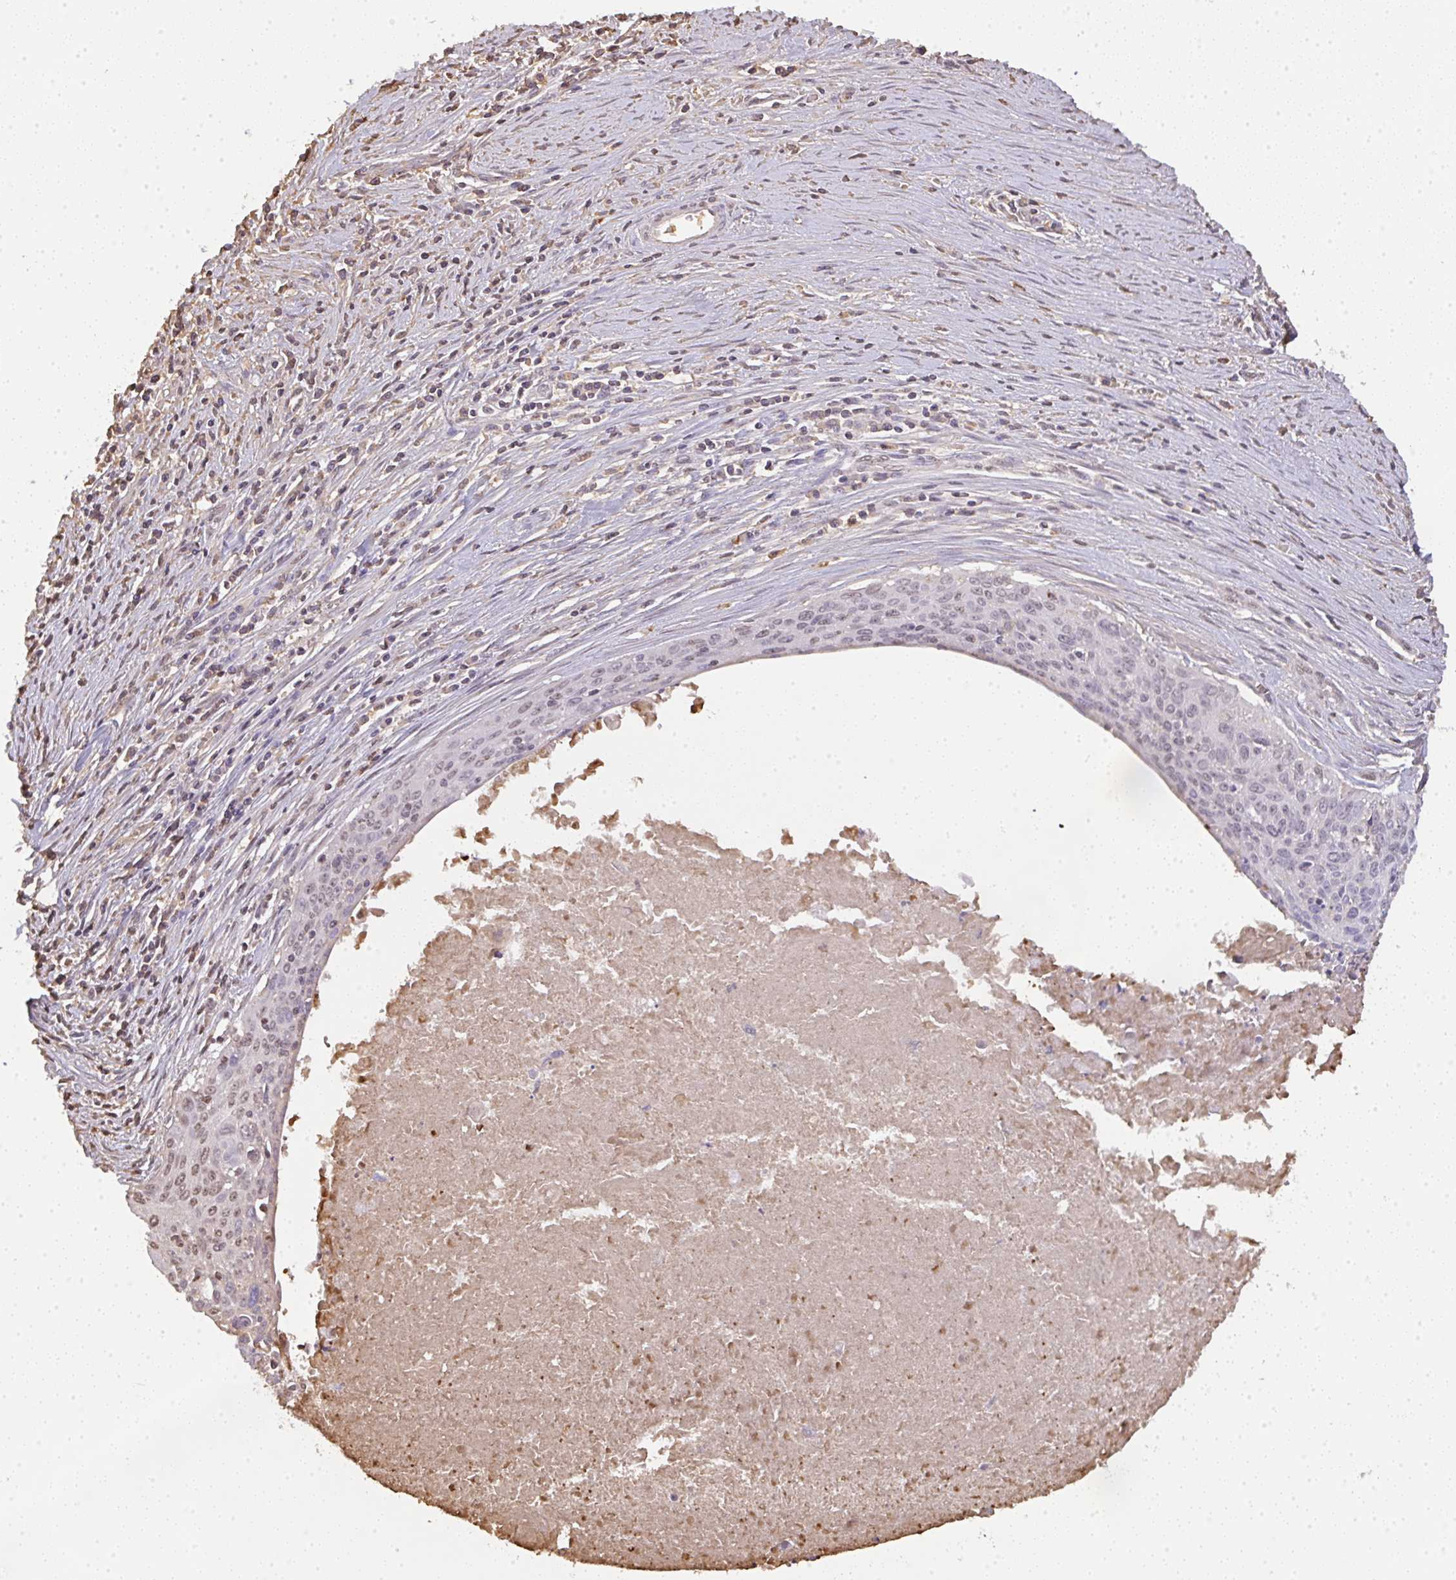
{"staining": {"intensity": "weak", "quantity": "<25%", "location": "nuclear"}, "tissue": "cervical cancer", "cell_type": "Tumor cells", "image_type": "cancer", "snomed": [{"axis": "morphology", "description": "Squamous cell carcinoma, NOS"}, {"axis": "topography", "description": "Cervix"}], "caption": "An image of cervical cancer stained for a protein shows no brown staining in tumor cells.", "gene": "SMYD5", "patient": {"sex": "female", "age": 55}}